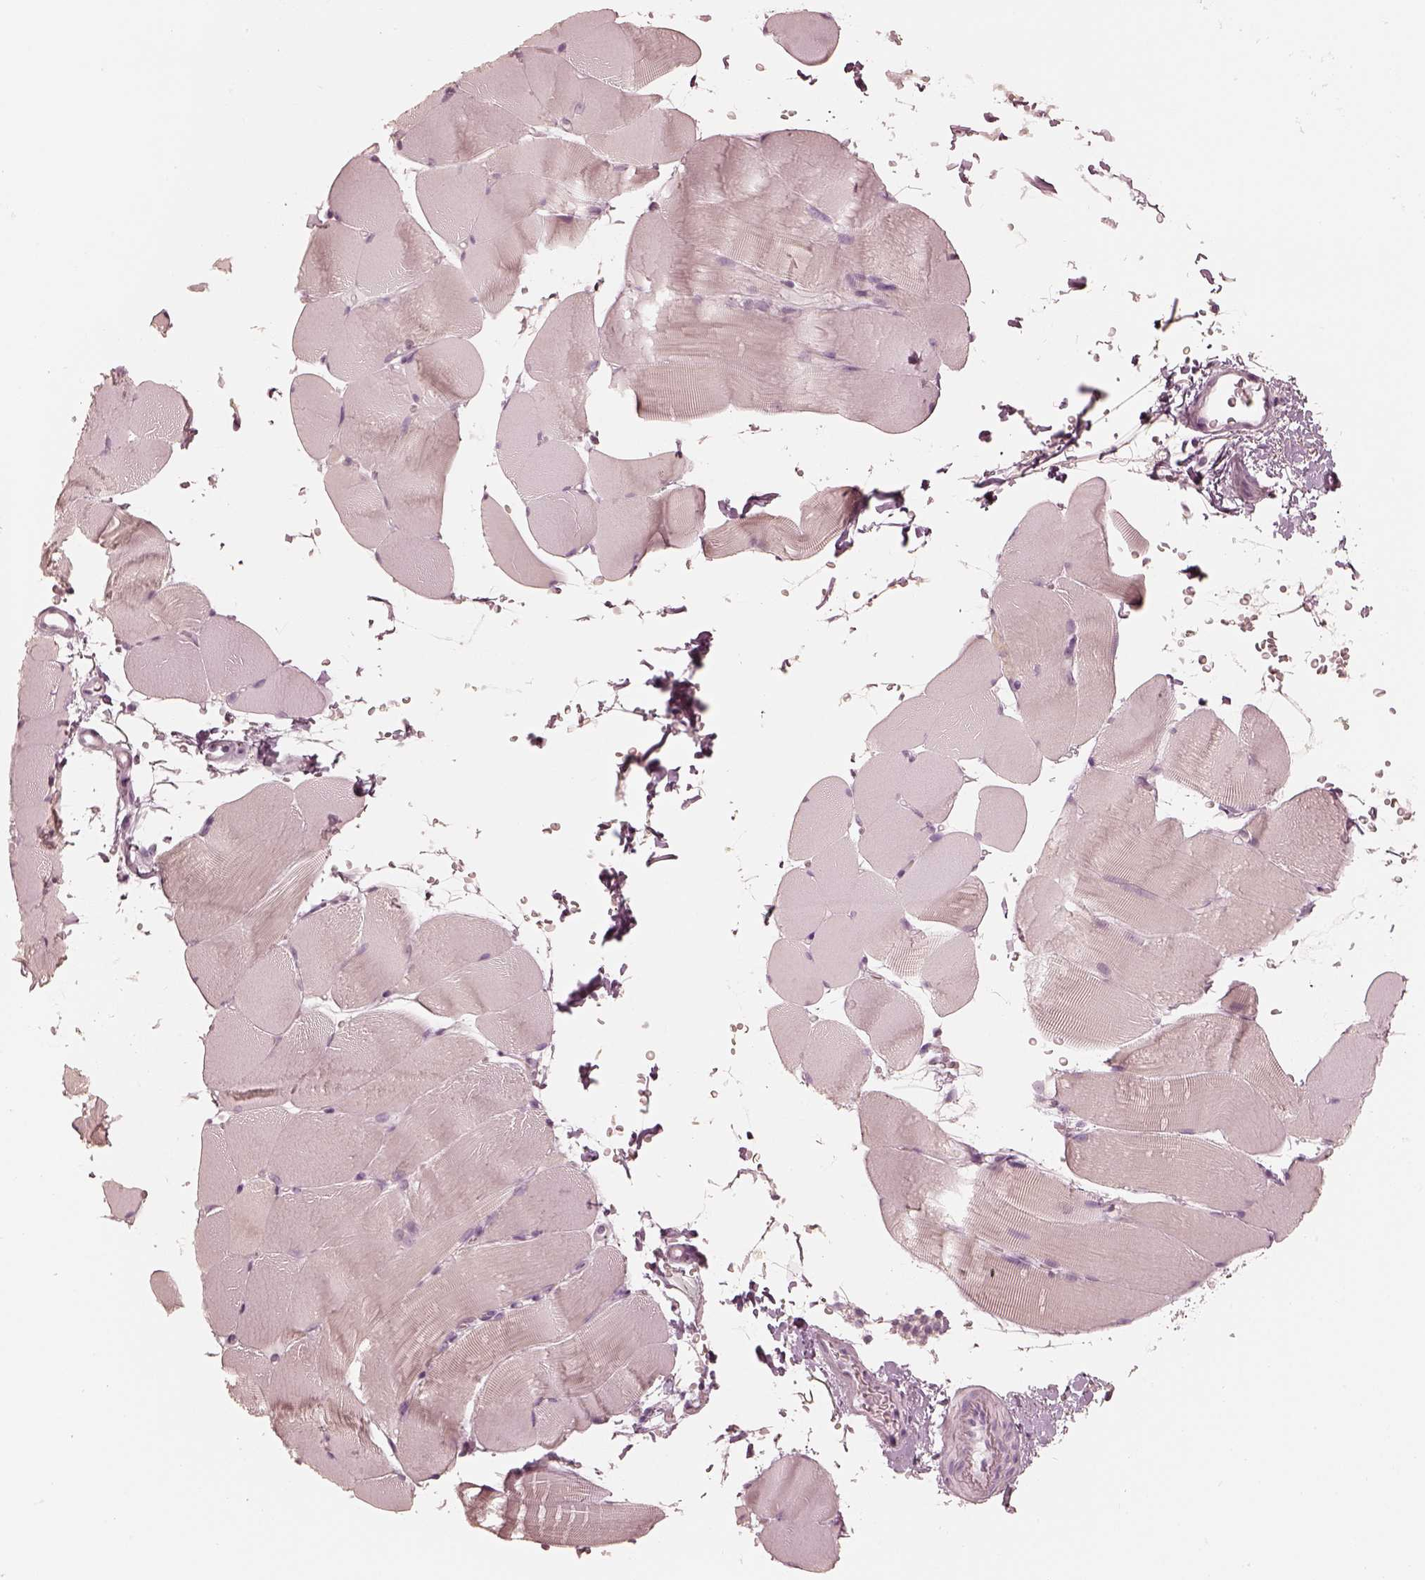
{"staining": {"intensity": "negative", "quantity": "none", "location": "none"}, "tissue": "skeletal muscle", "cell_type": "Myocytes", "image_type": "normal", "snomed": [{"axis": "morphology", "description": "Normal tissue, NOS"}, {"axis": "topography", "description": "Skeletal muscle"}], "caption": "Myocytes show no significant staining in benign skeletal muscle. The staining was performed using DAB to visualize the protein expression in brown, while the nuclei were stained in blue with hematoxylin (Magnification: 20x).", "gene": "CALR3", "patient": {"sex": "female", "age": 37}}